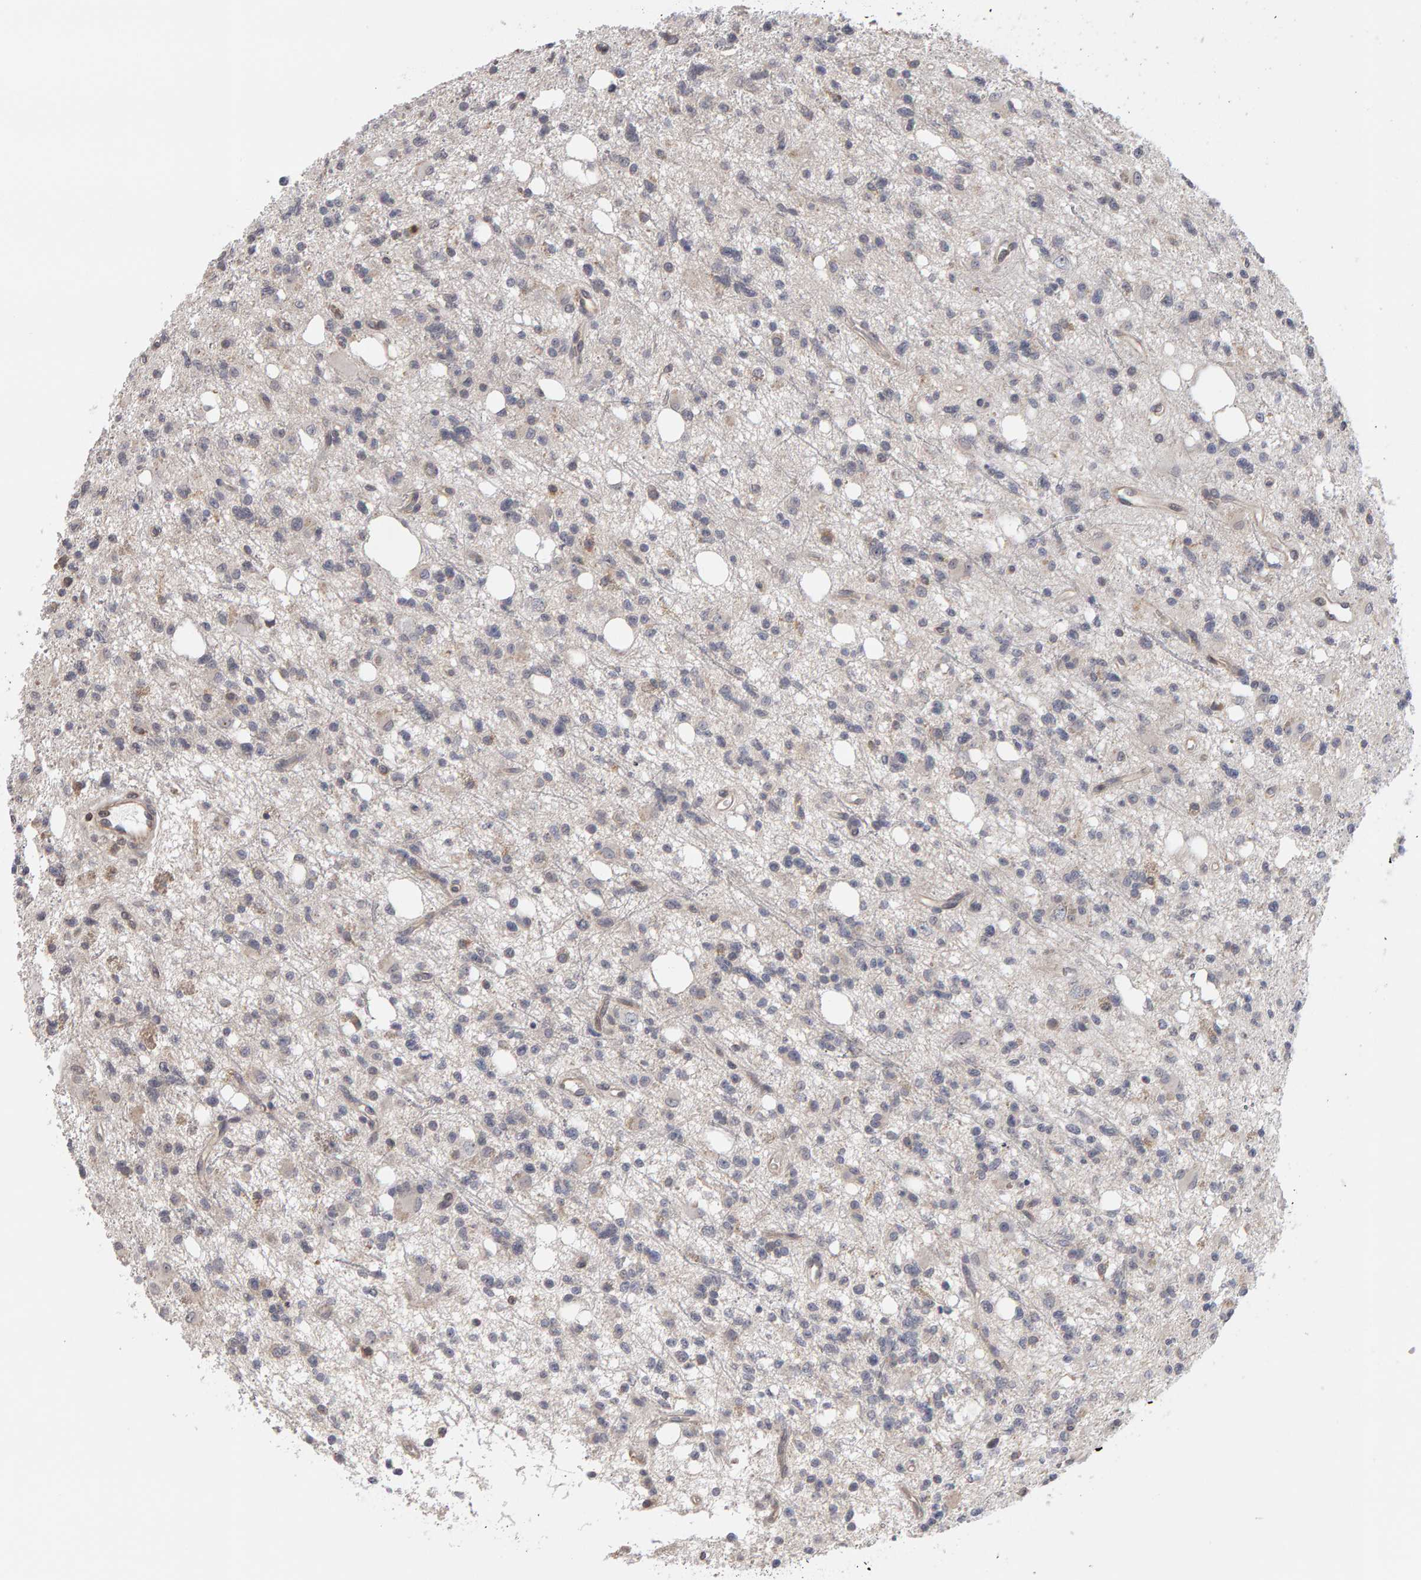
{"staining": {"intensity": "weak", "quantity": "<25%", "location": "cytoplasmic/membranous"}, "tissue": "glioma", "cell_type": "Tumor cells", "image_type": "cancer", "snomed": [{"axis": "morphology", "description": "Glioma, malignant, High grade"}, {"axis": "topography", "description": "Brain"}], "caption": "IHC histopathology image of human malignant glioma (high-grade) stained for a protein (brown), which reveals no staining in tumor cells.", "gene": "MSRA", "patient": {"sex": "female", "age": 62}}